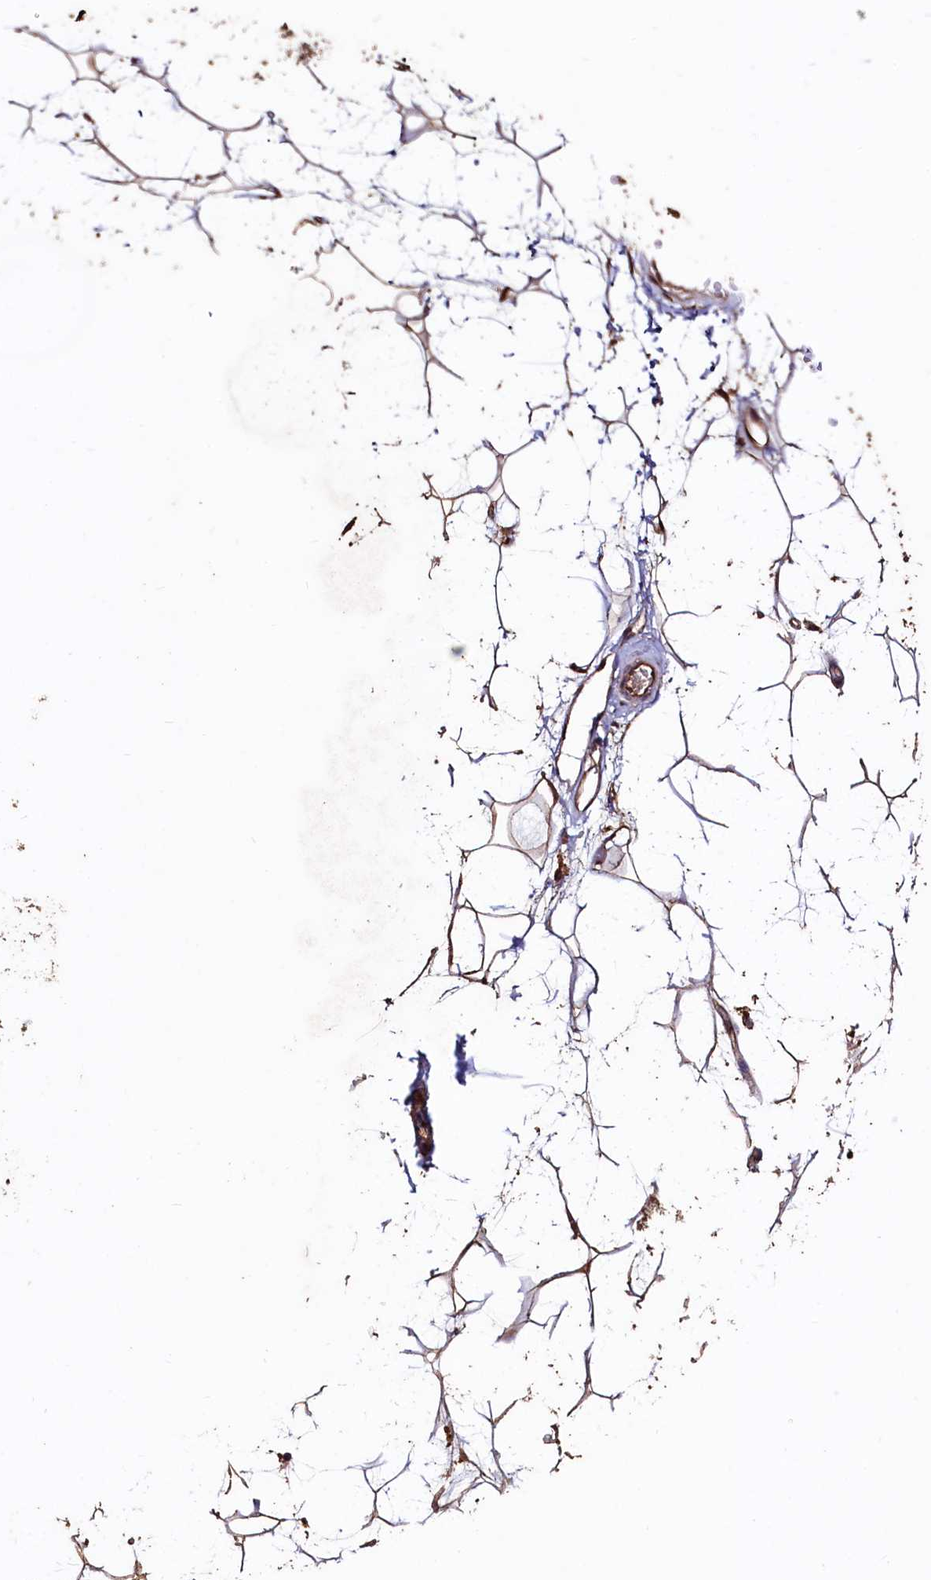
{"staining": {"intensity": "moderate", "quantity": ">75%", "location": "cytoplasmic/membranous"}, "tissue": "adipose tissue", "cell_type": "Adipocytes", "image_type": "normal", "snomed": [{"axis": "morphology", "description": "Normal tissue, NOS"}, {"axis": "topography", "description": "Breast"}], "caption": "Adipocytes show medium levels of moderate cytoplasmic/membranous expression in approximately >75% of cells in normal adipose tissue.", "gene": "TMEM98", "patient": {"sex": "female", "age": 26}}